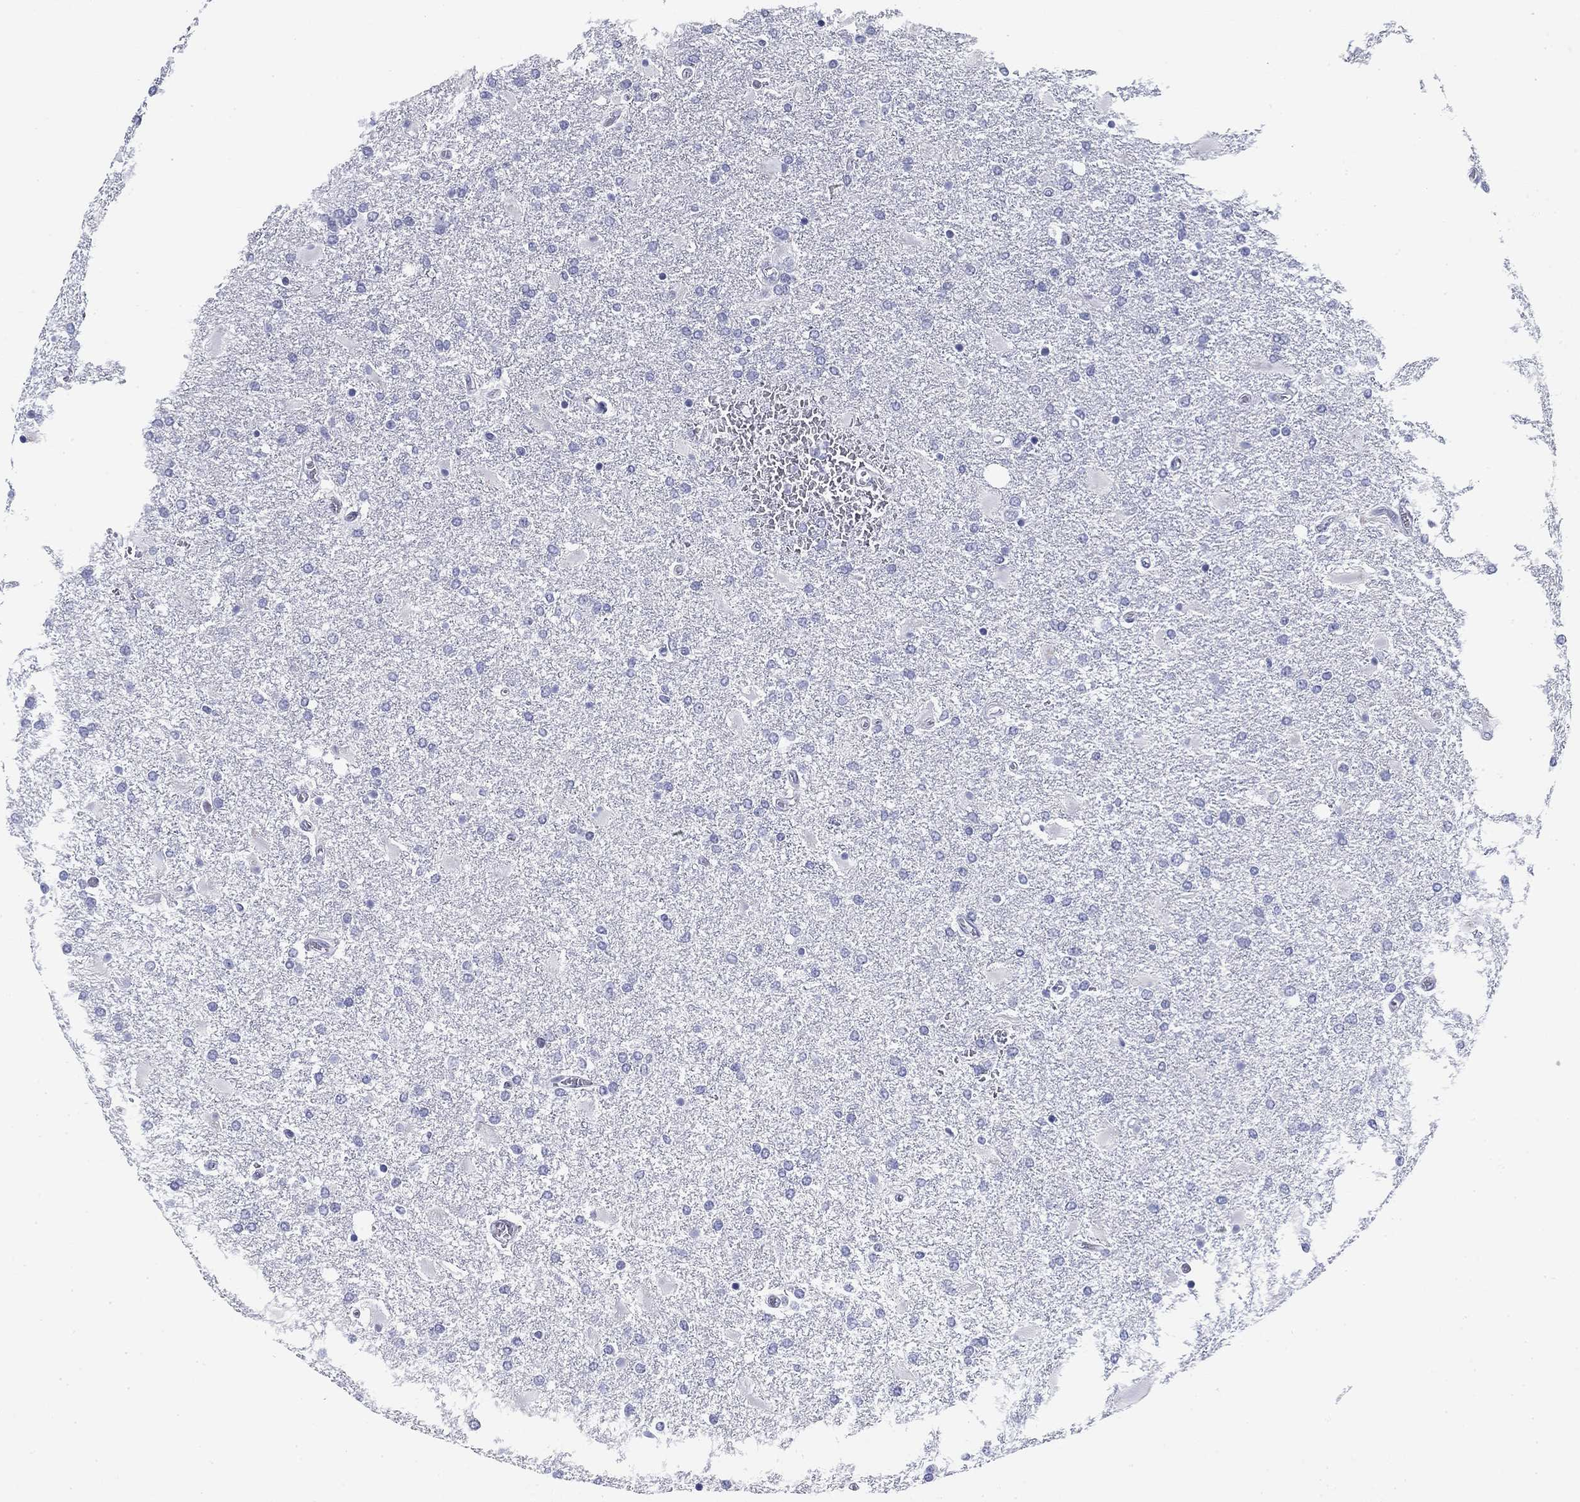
{"staining": {"intensity": "negative", "quantity": "none", "location": "none"}, "tissue": "glioma", "cell_type": "Tumor cells", "image_type": "cancer", "snomed": [{"axis": "morphology", "description": "Glioma, malignant, High grade"}, {"axis": "topography", "description": "Cerebral cortex"}], "caption": "This is a image of IHC staining of glioma, which shows no positivity in tumor cells. (Stains: DAB (3,3'-diaminobenzidine) immunohistochemistry with hematoxylin counter stain, Microscopy: brightfield microscopy at high magnification).", "gene": "CD79B", "patient": {"sex": "male", "age": 79}}